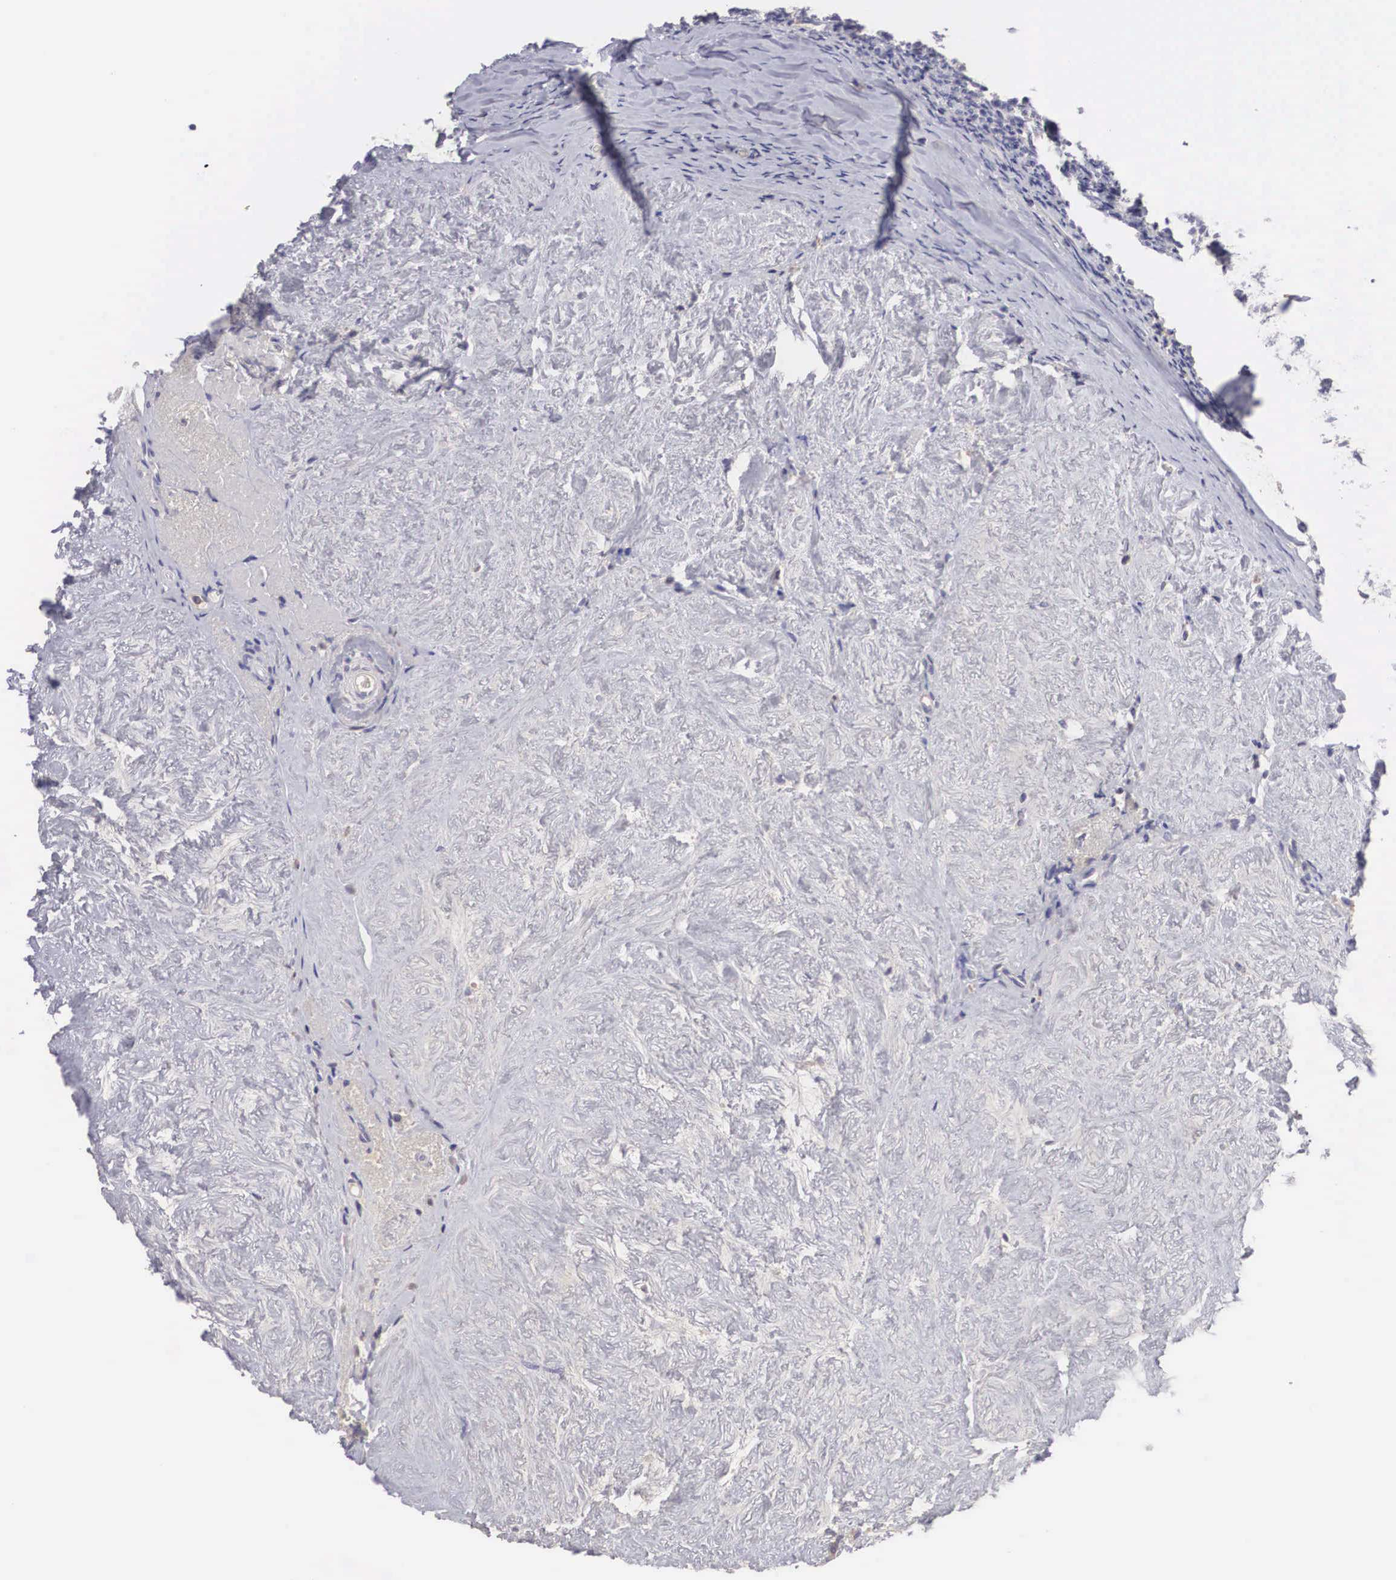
{"staining": {"intensity": "negative", "quantity": "none", "location": "none"}, "tissue": "ovary", "cell_type": "Ovarian stroma cells", "image_type": "normal", "snomed": [{"axis": "morphology", "description": "Normal tissue, NOS"}, {"axis": "topography", "description": "Ovary"}], "caption": "There is no significant expression in ovarian stroma cells of ovary.", "gene": "NREP", "patient": {"sex": "female", "age": 53}}